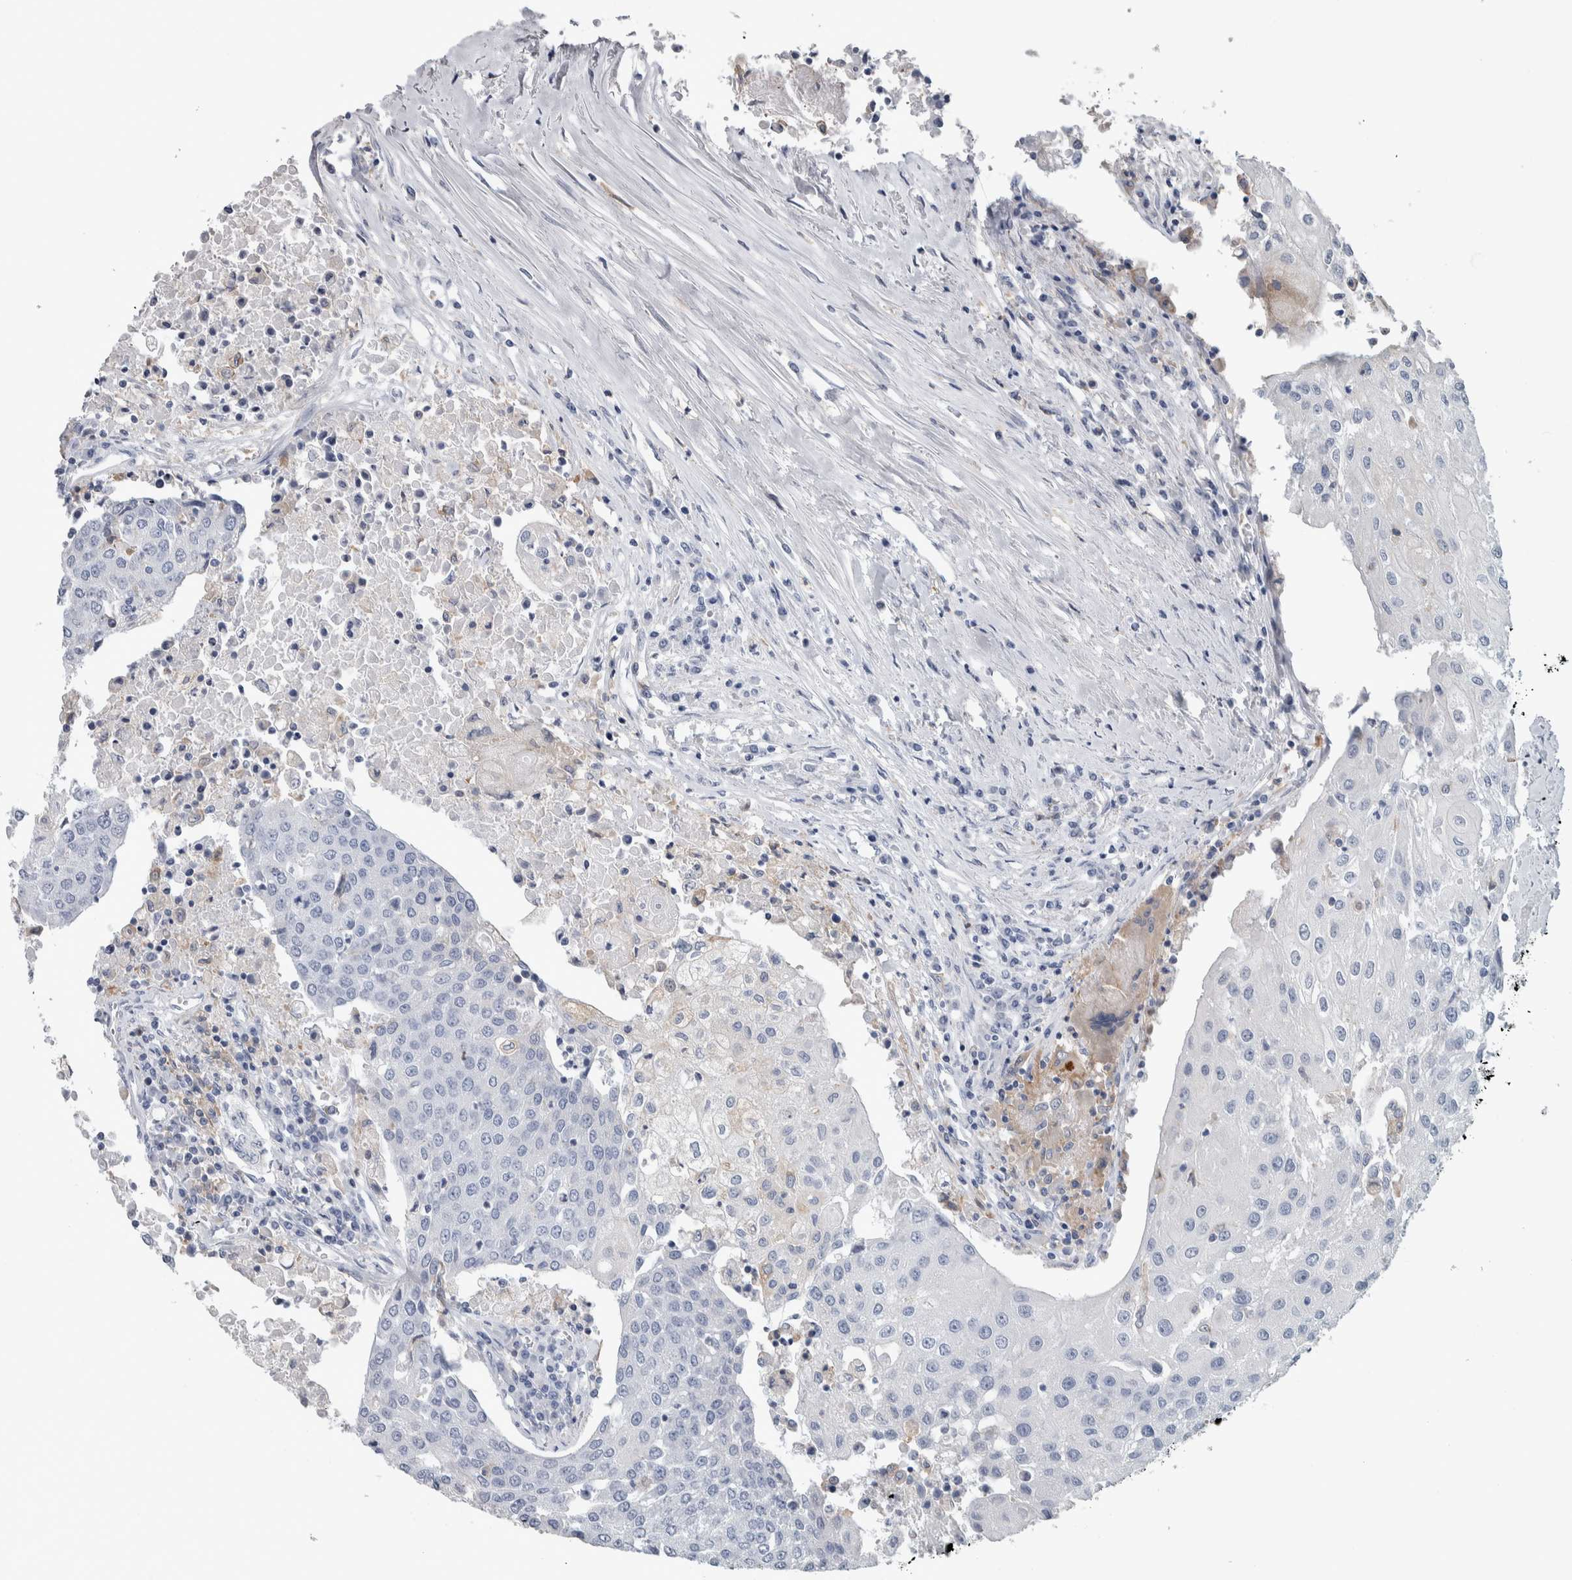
{"staining": {"intensity": "negative", "quantity": "none", "location": "none"}, "tissue": "urothelial cancer", "cell_type": "Tumor cells", "image_type": "cancer", "snomed": [{"axis": "morphology", "description": "Urothelial carcinoma, High grade"}, {"axis": "topography", "description": "Urinary bladder"}], "caption": "There is no significant staining in tumor cells of urothelial carcinoma (high-grade).", "gene": "SKAP2", "patient": {"sex": "female", "age": 85}}